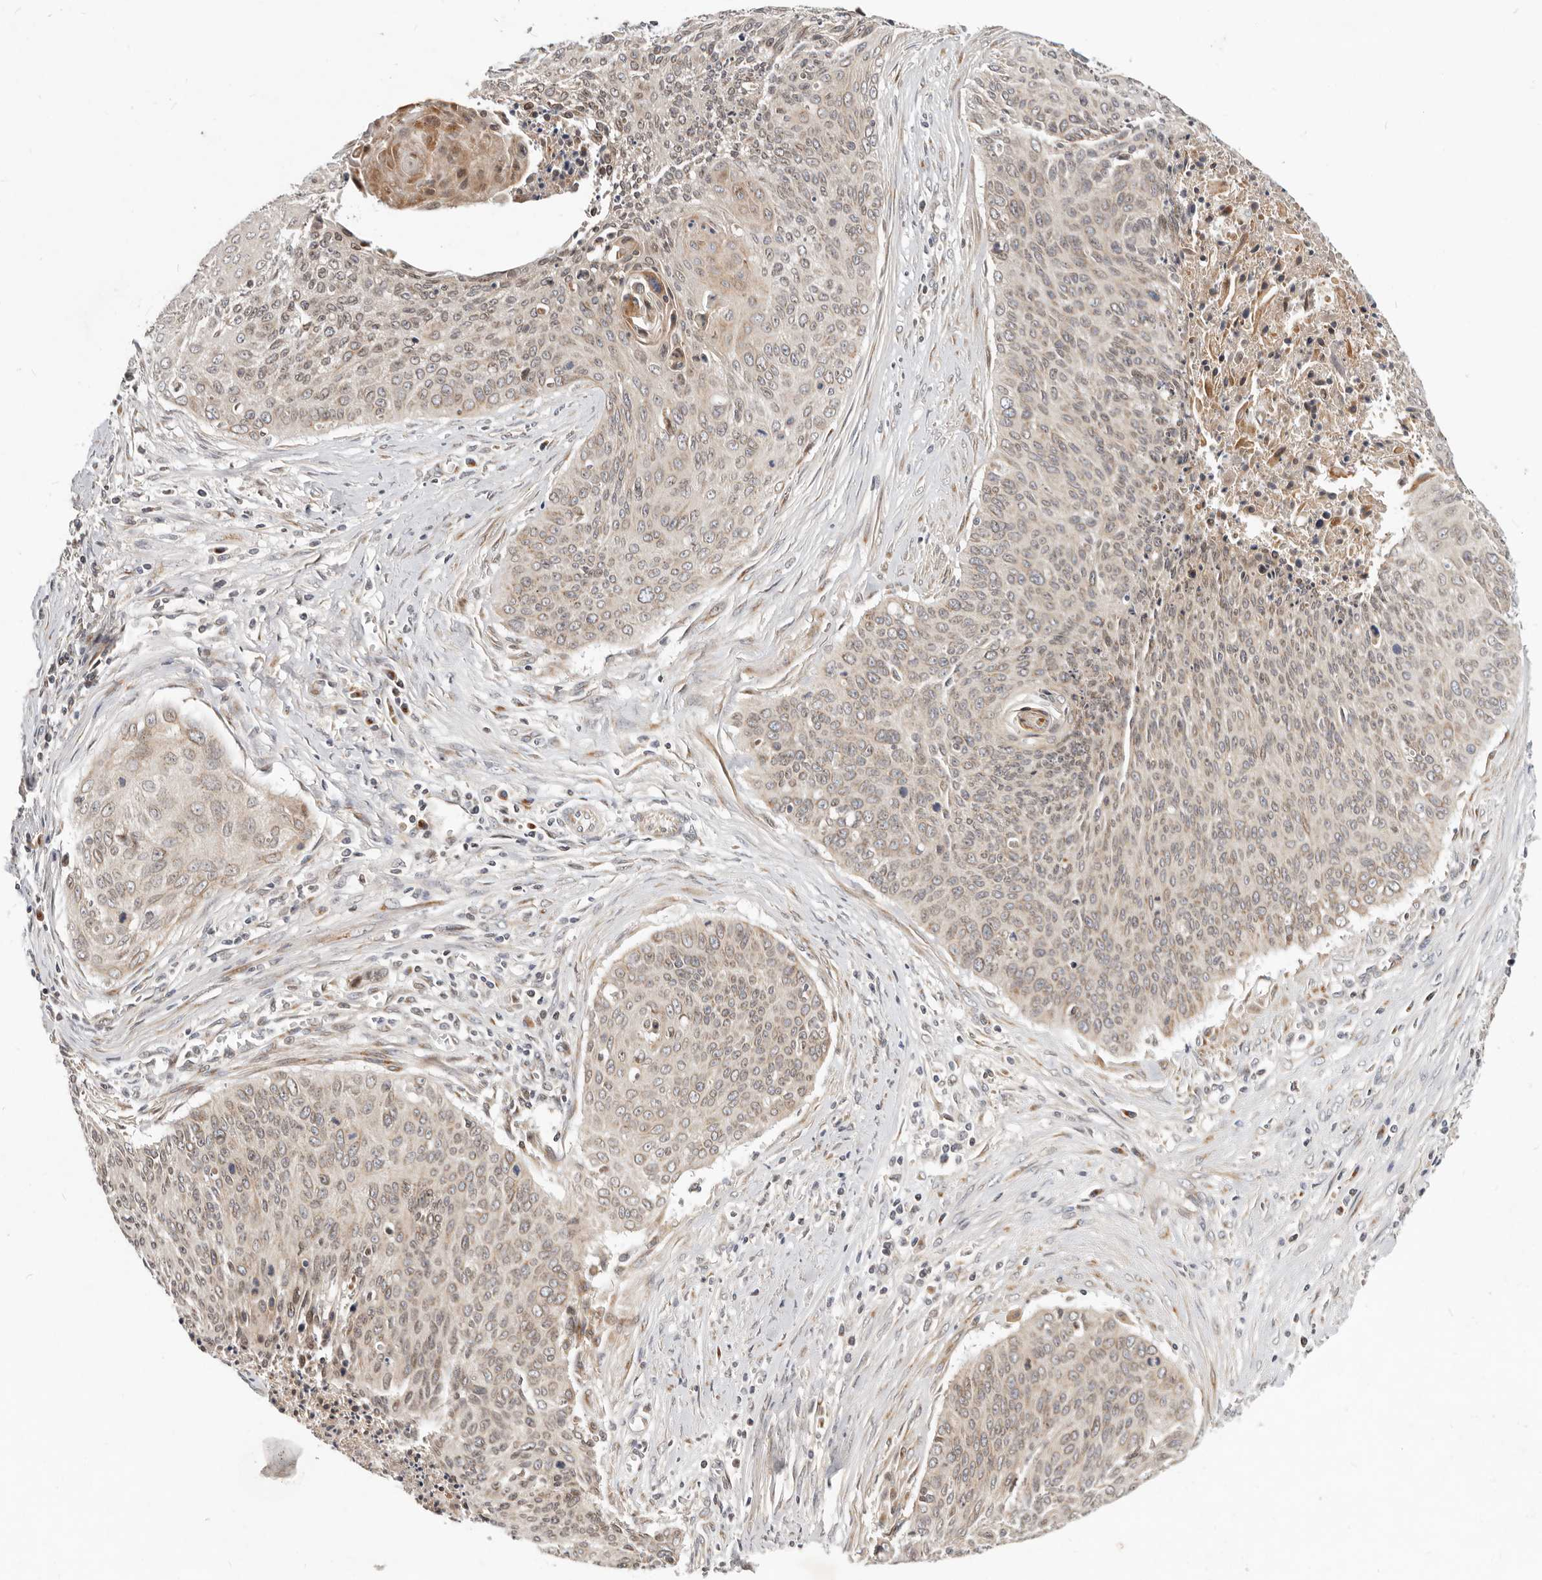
{"staining": {"intensity": "moderate", "quantity": "25%-75%", "location": "cytoplasmic/membranous"}, "tissue": "cervical cancer", "cell_type": "Tumor cells", "image_type": "cancer", "snomed": [{"axis": "morphology", "description": "Squamous cell carcinoma, NOS"}, {"axis": "topography", "description": "Cervix"}], "caption": "The micrograph reveals a brown stain indicating the presence of a protein in the cytoplasmic/membranous of tumor cells in squamous cell carcinoma (cervical).", "gene": "NPY4R", "patient": {"sex": "female", "age": 55}}